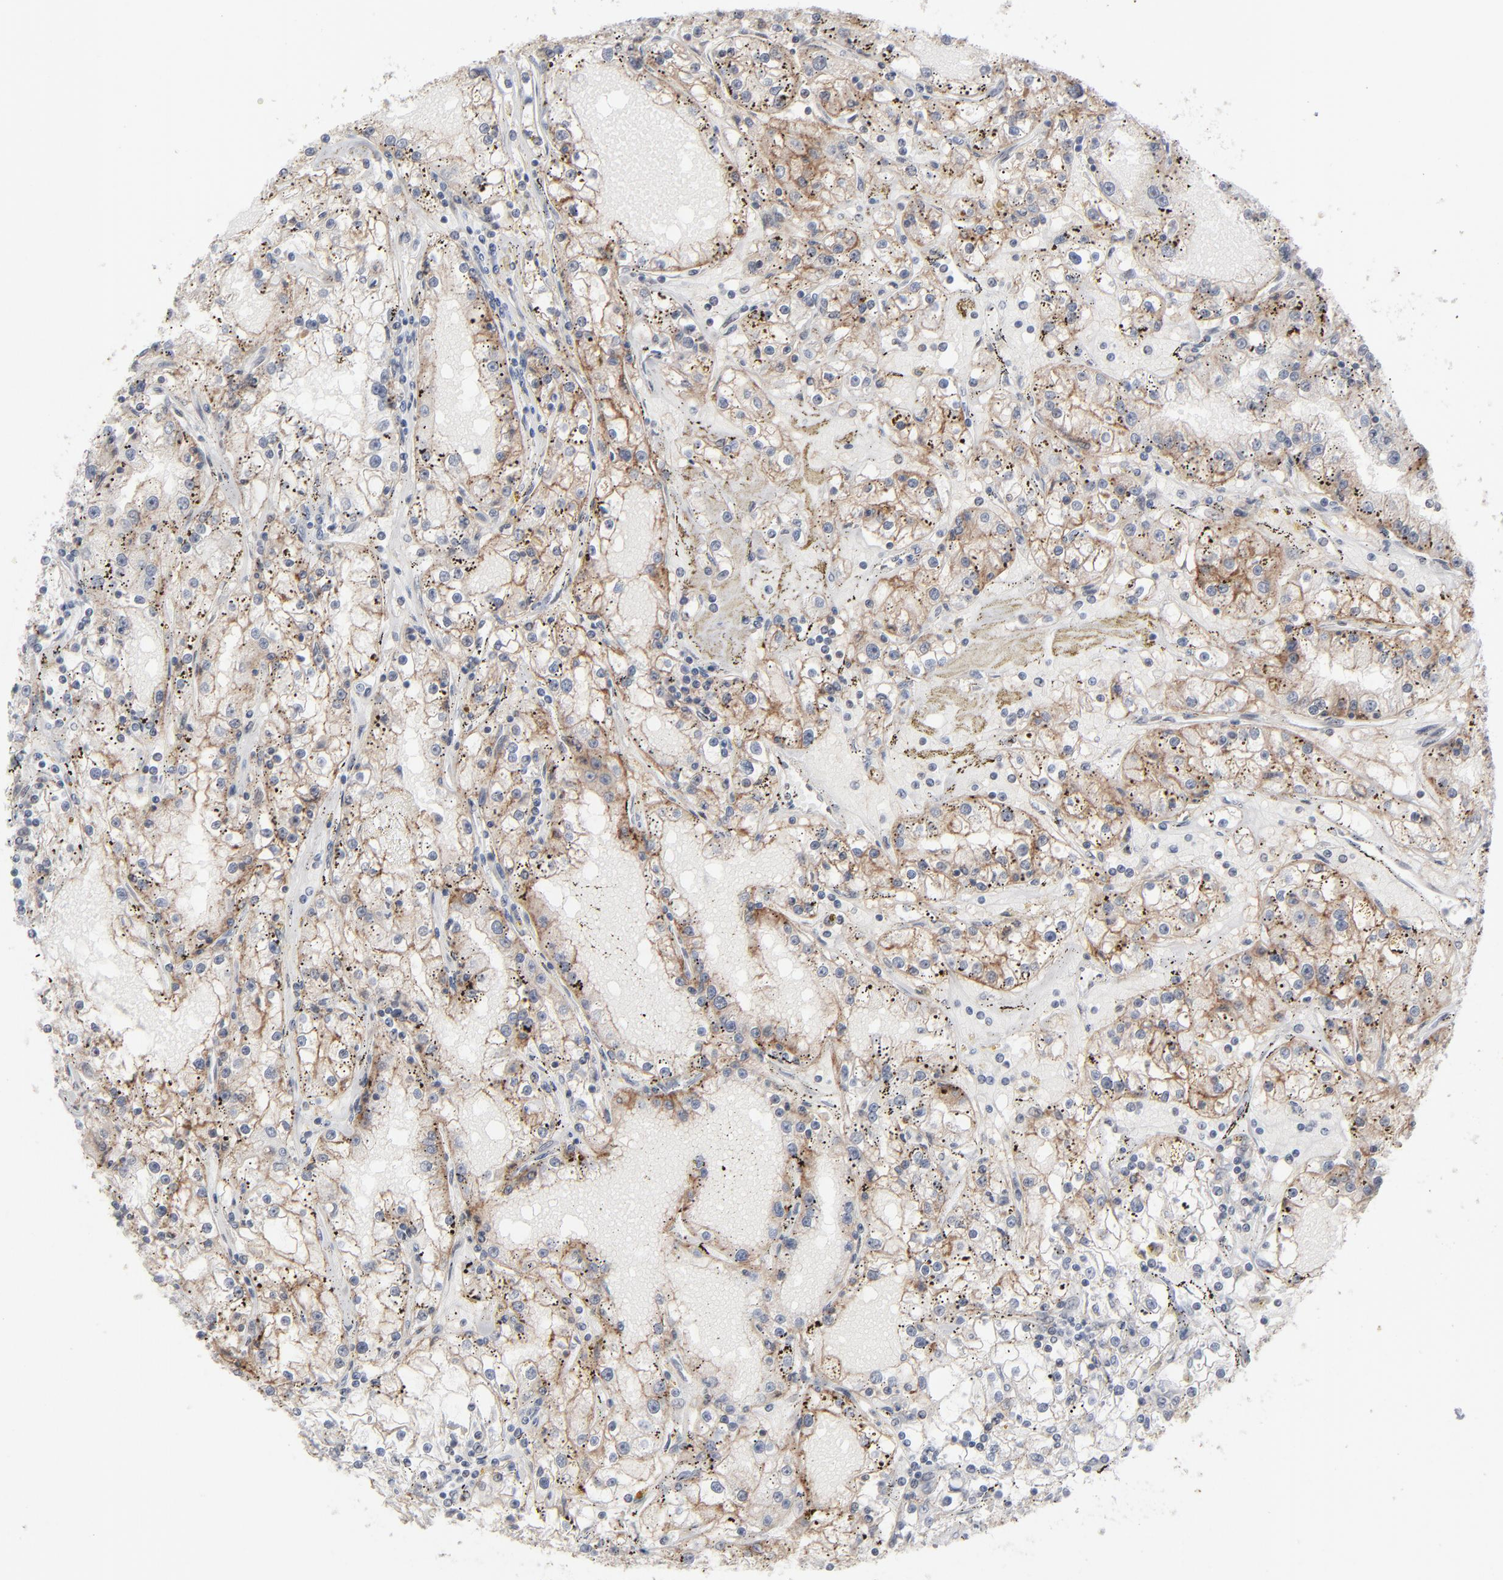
{"staining": {"intensity": "moderate", "quantity": "25%-75%", "location": "cytoplasmic/membranous"}, "tissue": "renal cancer", "cell_type": "Tumor cells", "image_type": "cancer", "snomed": [{"axis": "morphology", "description": "Adenocarcinoma, NOS"}, {"axis": "topography", "description": "Kidney"}], "caption": "Renal cancer stained with a brown dye exhibits moderate cytoplasmic/membranous positive expression in about 25%-75% of tumor cells.", "gene": "IRF9", "patient": {"sex": "male", "age": 56}}